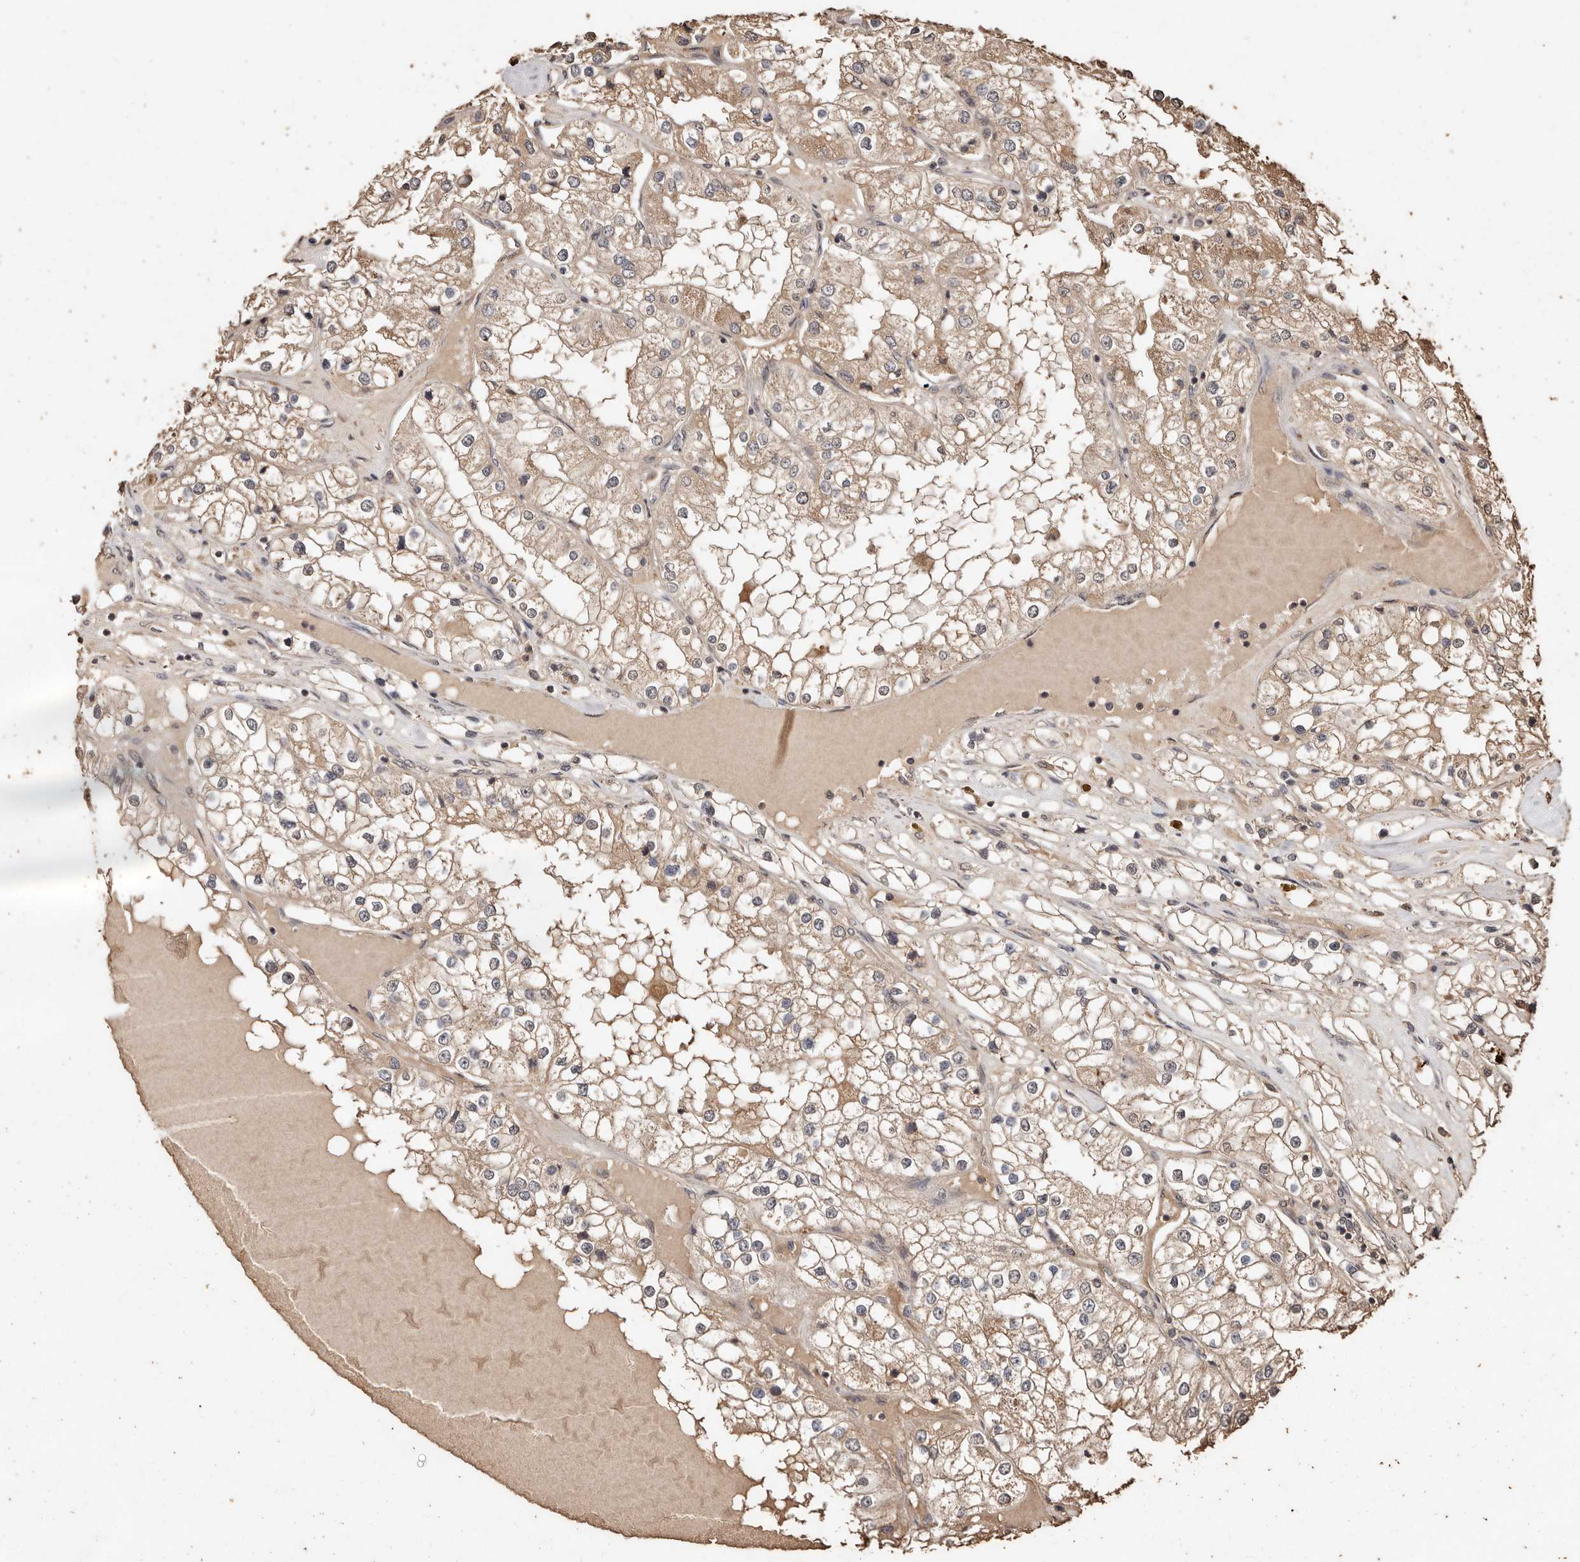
{"staining": {"intensity": "weak", "quantity": ">75%", "location": "cytoplasmic/membranous"}, "tissue": "renal cancer", "cell_type": "Tumor cells", "image_type": "cancer", "snomed": [{"axis": "morphology", "description": "Adenocarcinoma, NOS"}, {"axis": "topography", "description": "Kidney"}], "caption": "This image displays immunohistochemistry (IHC) staining of human renal adenocarcinoma, with low weak cytoplasmic/membranous staining in about >75% of tumor cells.", "gene": "PKDCC", "patient": {"sex": "male", "age": 68}}